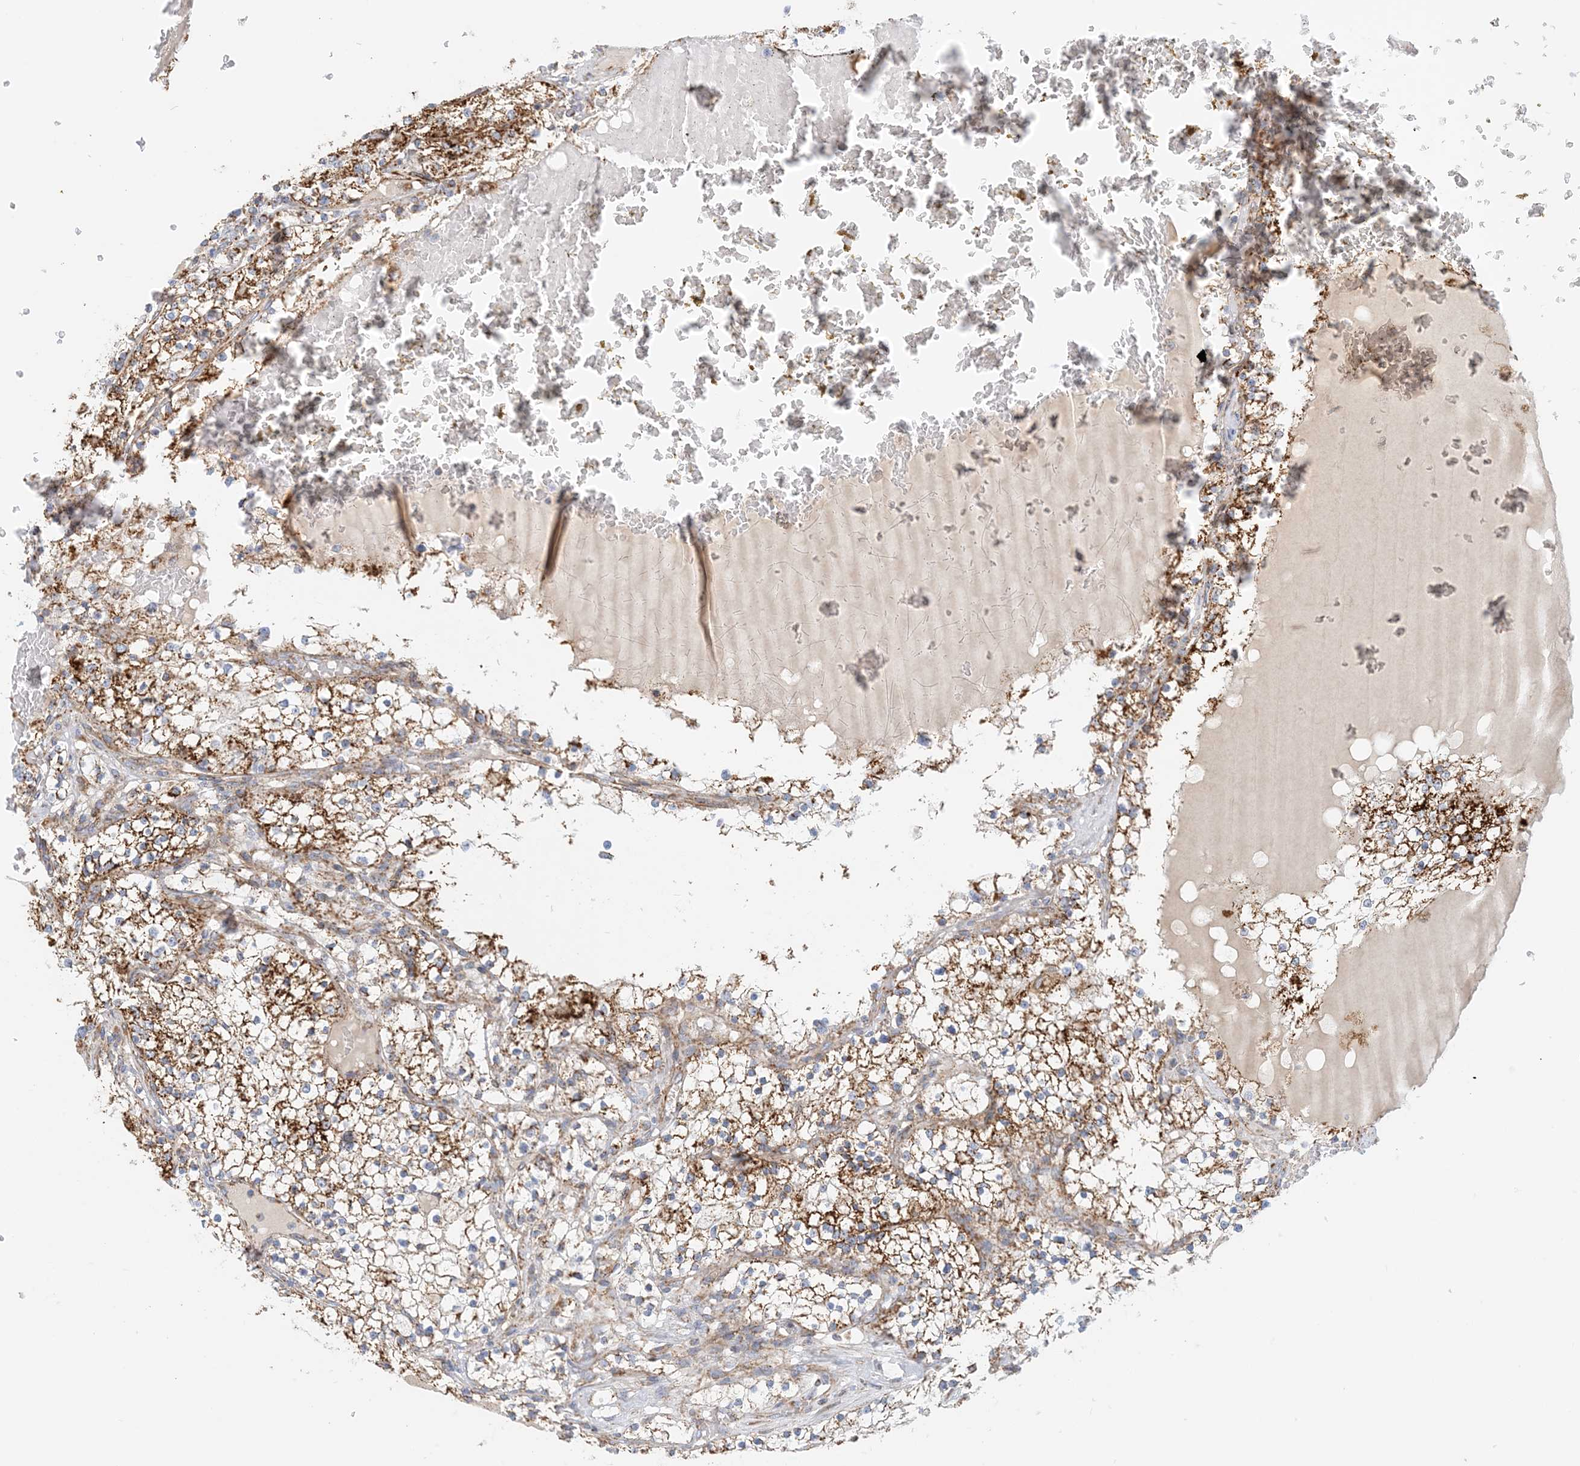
{"staining": {"intensity": "strong", "quantity": "25%-75%", "location": "cytoplasmic/membranous"}, "tissue": "renal cancer", "cell_type": "Tumor cells", "image_type": "cancer", "snomed": [{"axis": "morphology", "description": "Normal tissue, NOS"}, {"axis": "morphology", "description": "Adenocarcinoma, NOS"}, {"axis": "topography", "description": "Kidney"}], "caption": "Protein positivity by immunohistochemistry (IHC) displays strong cytoplasmic/membranous staining in about 25%-75% of tumor cells in renal adenocarcinoma. (DAB IHC, brown staining for protein, blue staining for nuclei).", "gene": "COA3", "patient": {"sex": "male", "age": 68}}